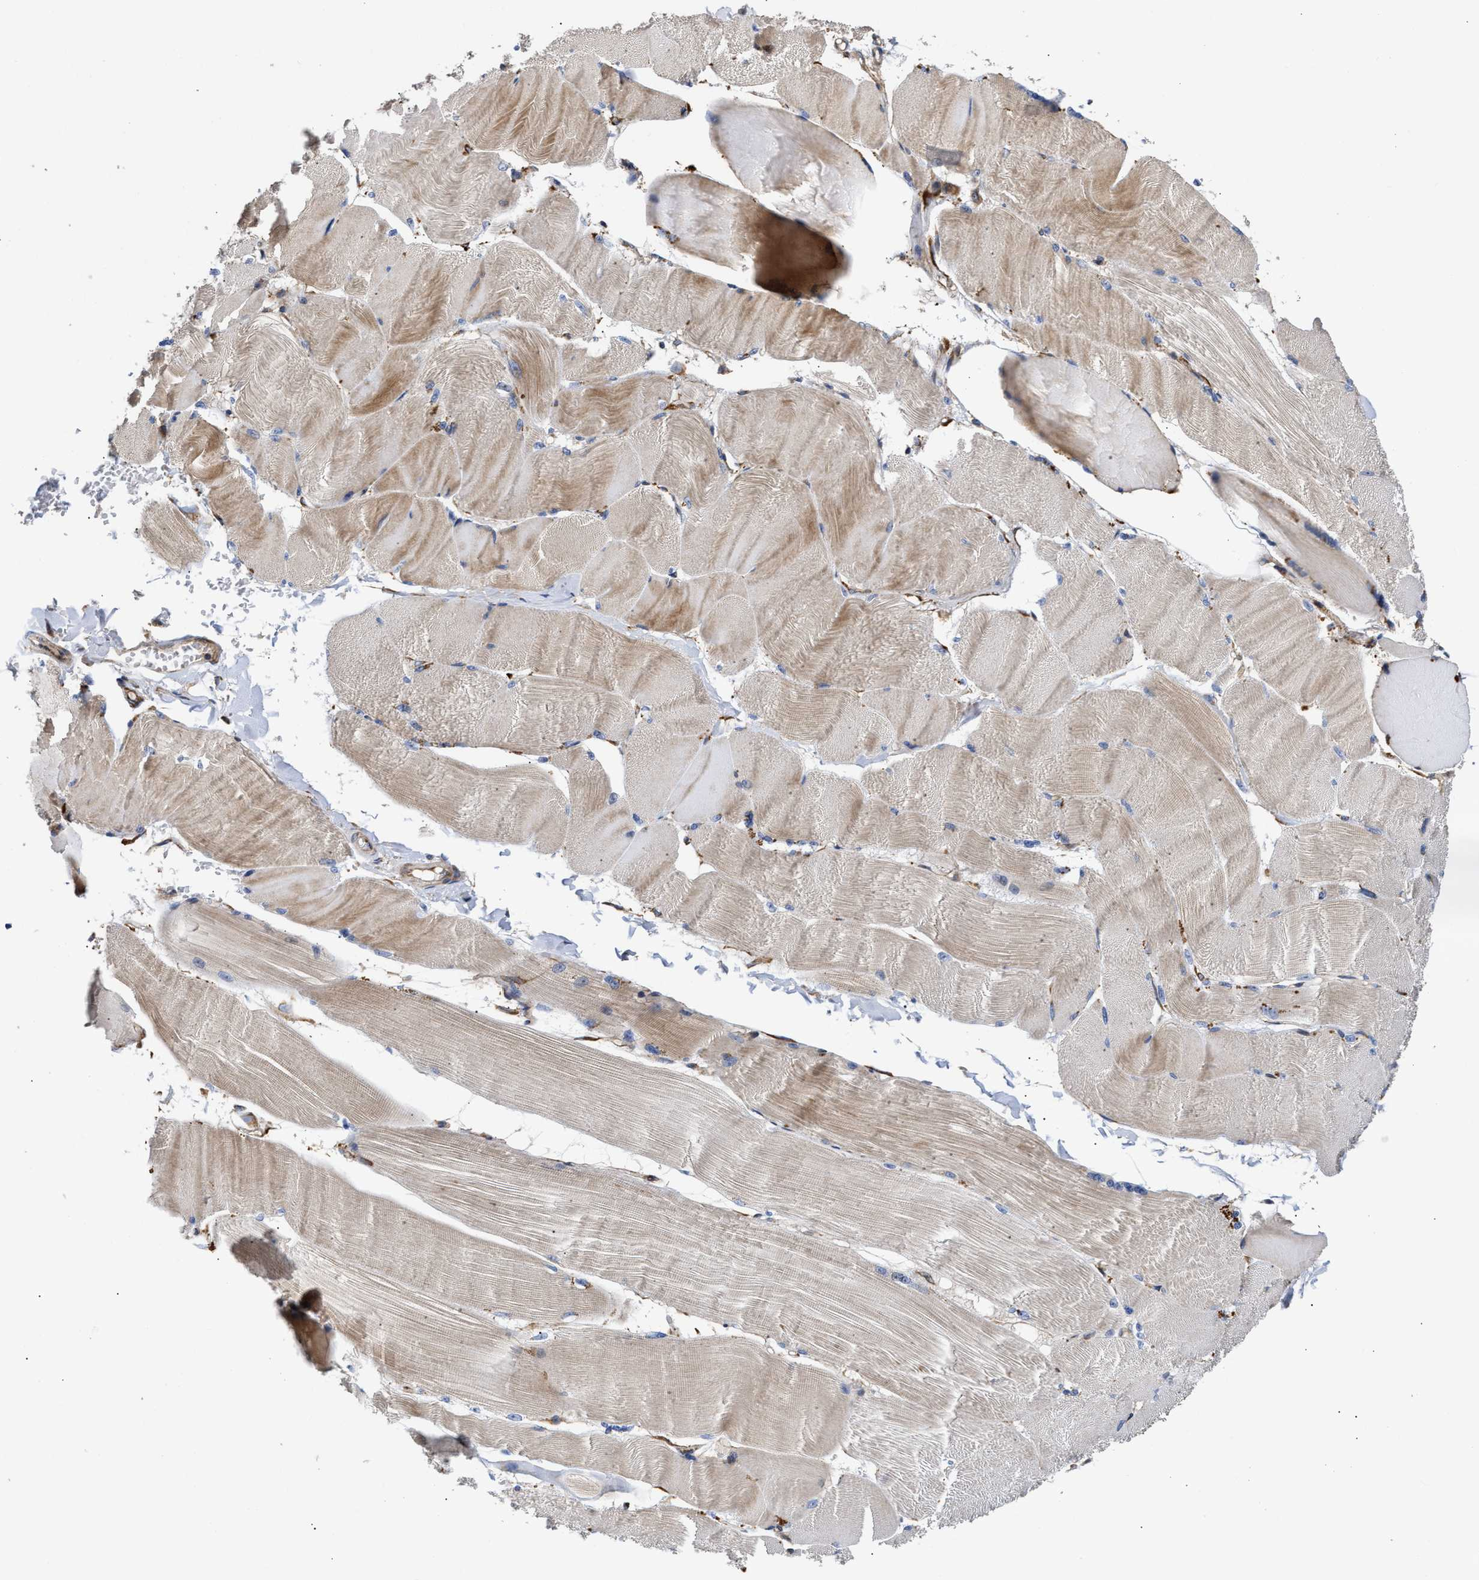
{"staining": {"intensity": "moderate", "quantity": "25%-75%", "location": "cytoplasmic/membranous"}, "tissue": "skeletal muscle", "cell_type": "Myocytes", "image_type": "normal", "snomed": [{"axis": "morphology", "description": "Normal tissue, NOS"}, {"axis": "topography", "description": "Skin"}, {"axis": "topography", "description": "Skeletal muscle"}], "caption": "Moderate cytoplasmic/membranous protein positivity is seen in approximately 25%-75% of myocytes in skeletal muscle. (DAB (3,3'-diaminobenzidine) = brown stain, brightfield microscopy at high magnification).", "gene": "MALSU1", "patient": {"sex": "male", "age": 83}}